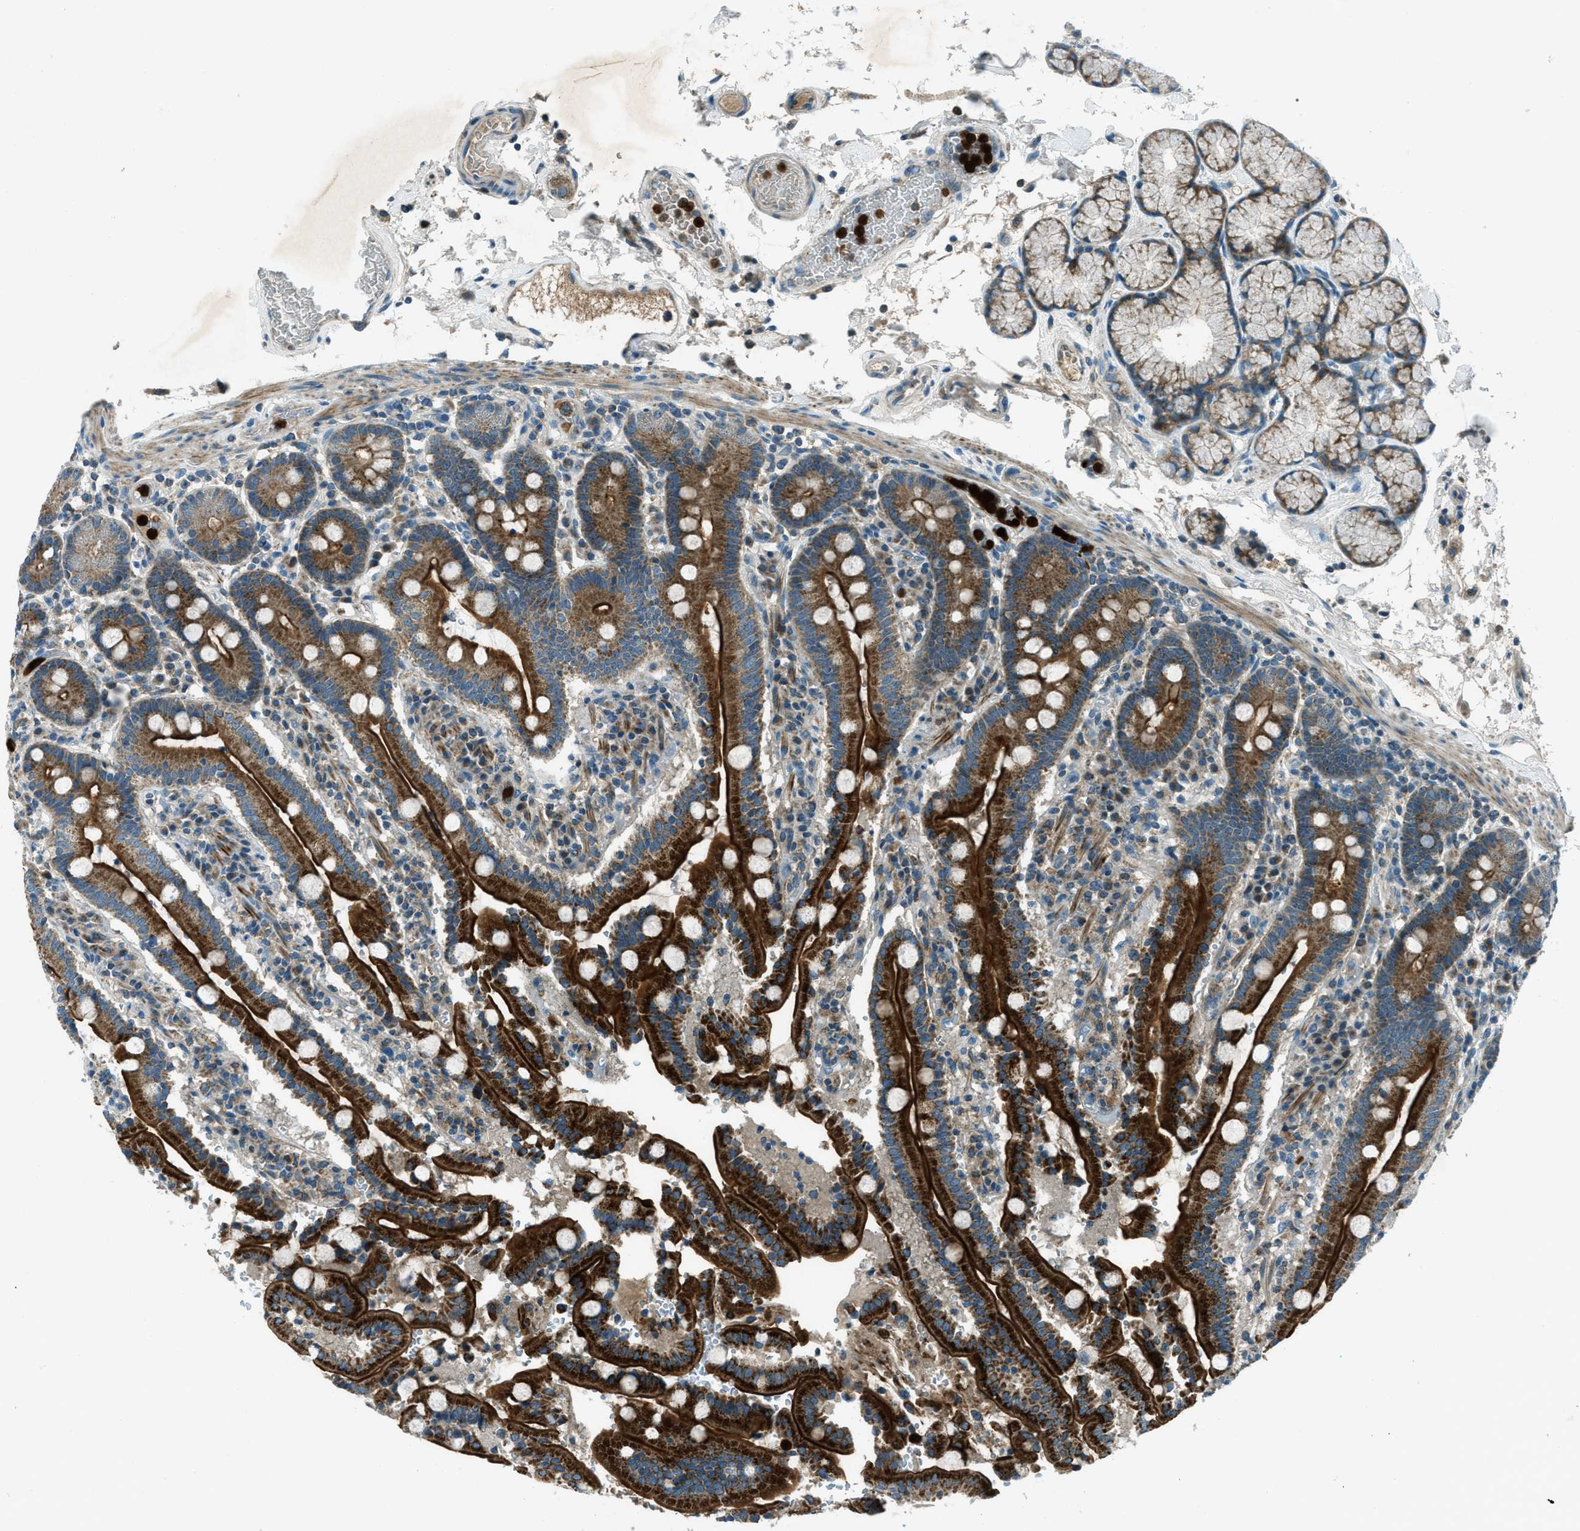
{"staining": {"intensity": "strong", "quantity": ">75%", "location": "cytoplasmic/membranous"}, "tissue": "duodenum", "cell_type": "Glandular cells", "image_type": "normal", "snomed": [{"axis": "morphology", "description": "Normal tissue, NOS"}, {"axis": "topography", "description": "Small intestine, NOS"}], "caption": "Immunohistochemical staining of unremarkable duodenum demonstrates strong cytoplasmic/membranous protein staining in about >75% of glandular cells.", "gene": "FAR1", "patient": {"sex": "female", "age": 71}}